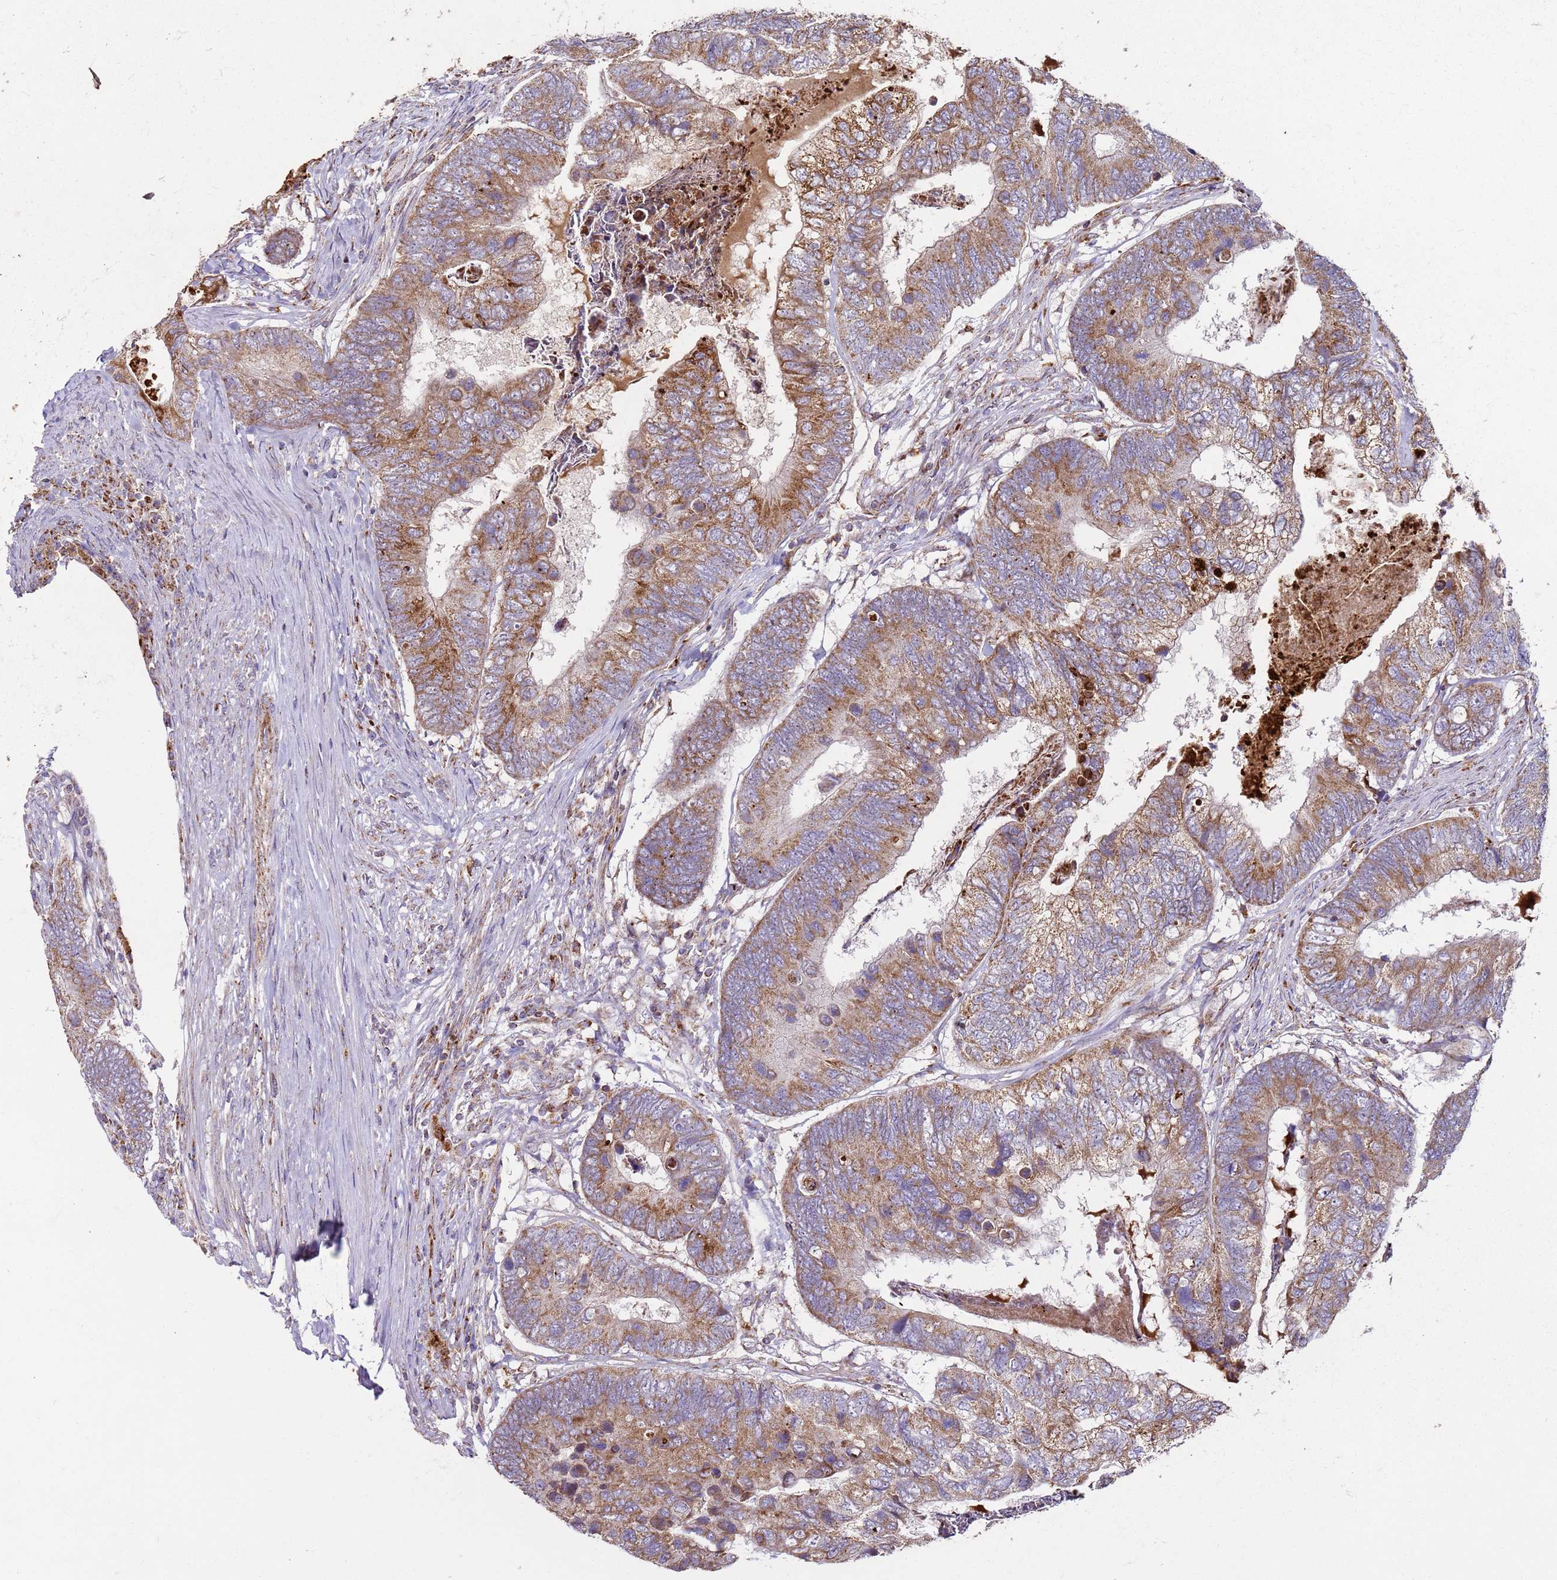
{"staining": {"intensity": "moderate", "quantity": ">75%", "location": "cytoplasmic/membranous"}, "tissue": "colorectal cancer", "cell_type": "Tumor cells", "image_type": "cancer", "snomed": [{"axis": "morphology", "description": "Adenocarcinoma, NOS"}, {"axis": "topography", "description": "Colon"}], "caption": "Protein staining displays moderate cytoplasmic/membranous staining in approximately >75% of tumor cells in colorectal cancer (adenocarcinoma). (DAB (3,3'-diaminobenzidine) IHC with brightfield microscopy, high magnification).", "gene": "FBXO33", "patient": {"sex": "female", "age": 67}}